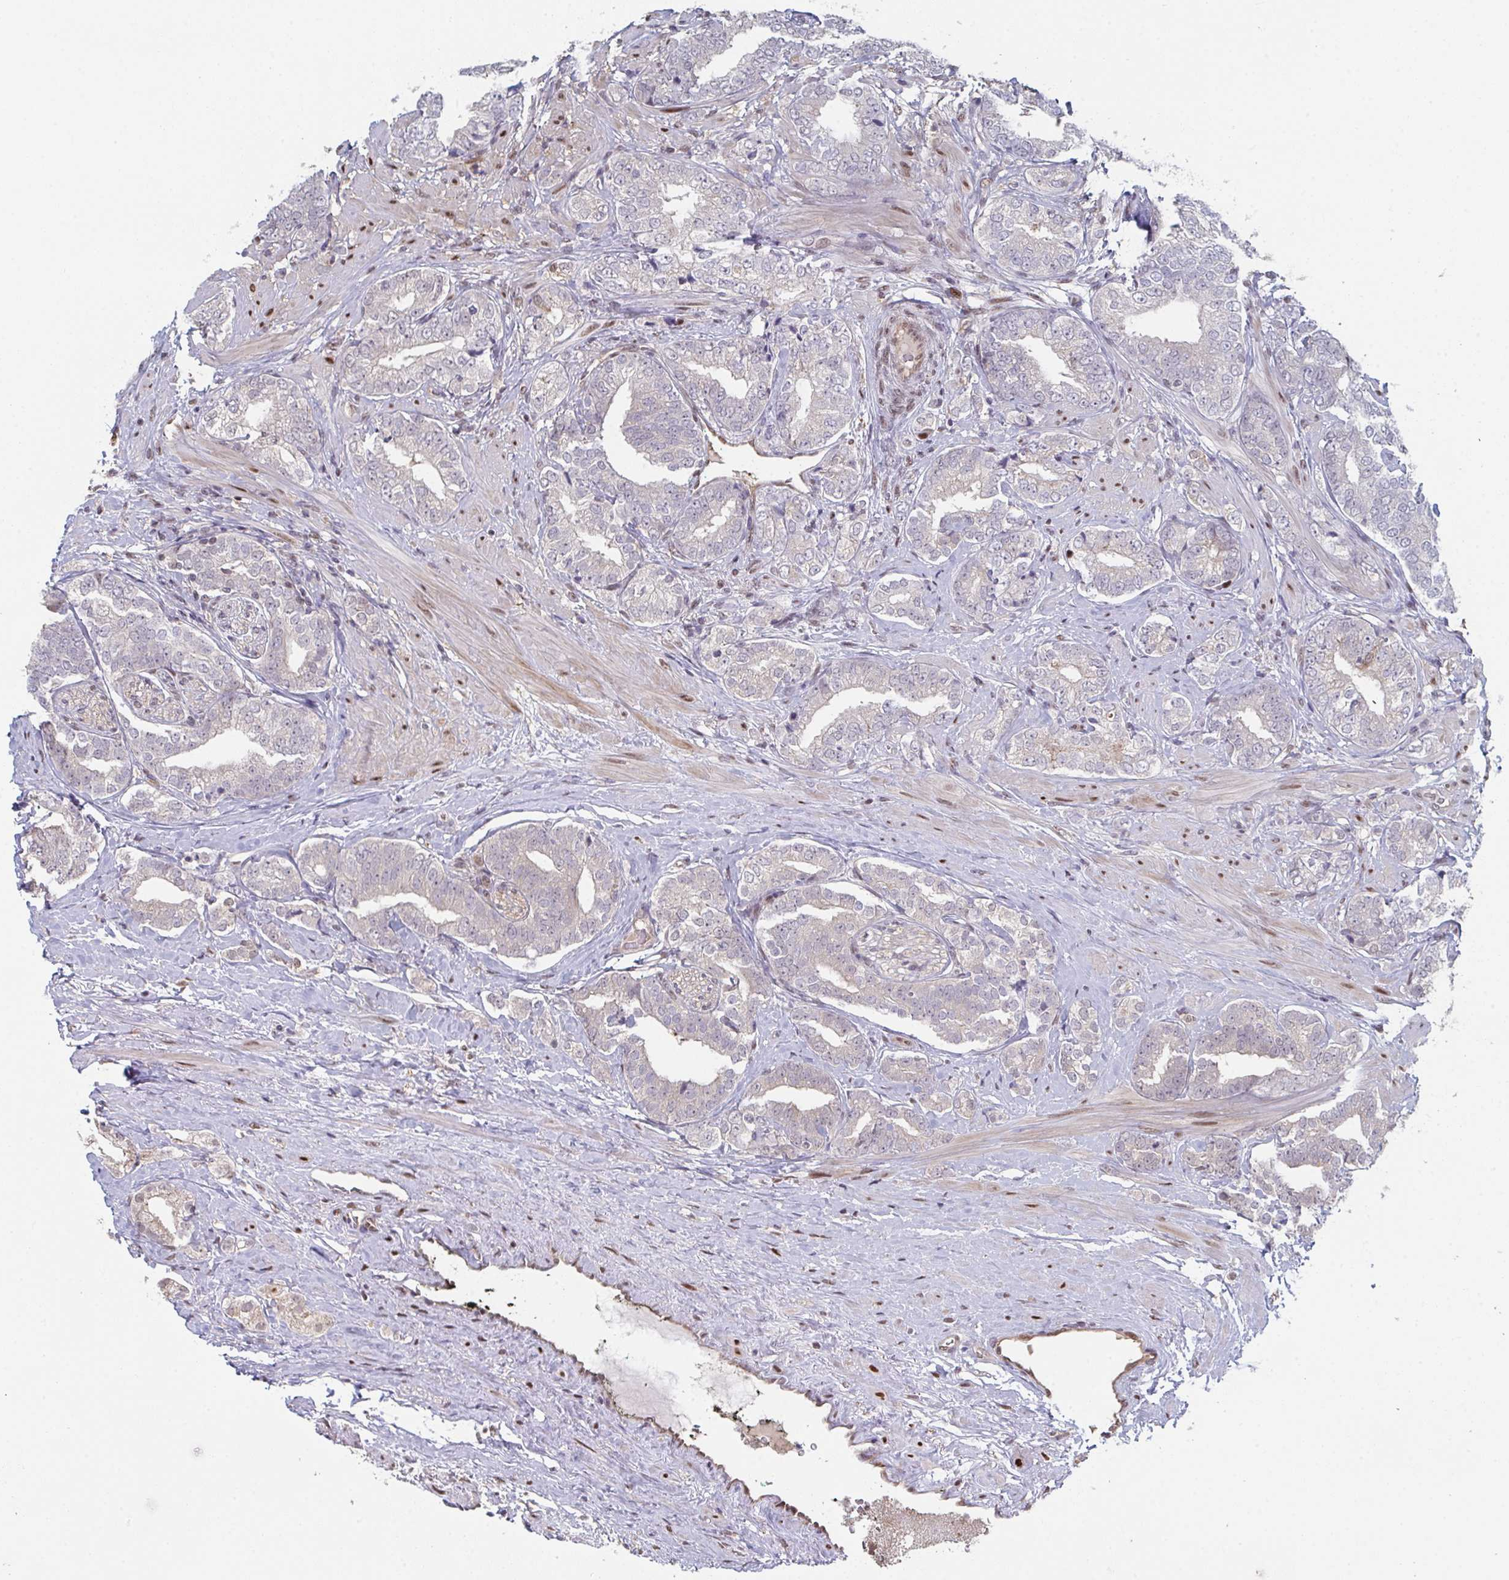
{"staining": {"intensity": "negative", "quantity": "none", "location": "none"}, "tissue": "prostate cancer", "cell_type": "Tumor cells", "image_type": "cancer", "snomed": [{"axis": "morphology", "description": "Adenocarcinoma, High grade"}, {"axis": "topography", "description": "Prostate"}], "caption": "IHC of prostate cancer shows no positivity in tumor cells.", "gene": "ACD", "patient": {"sex": "male", "age": 72}}